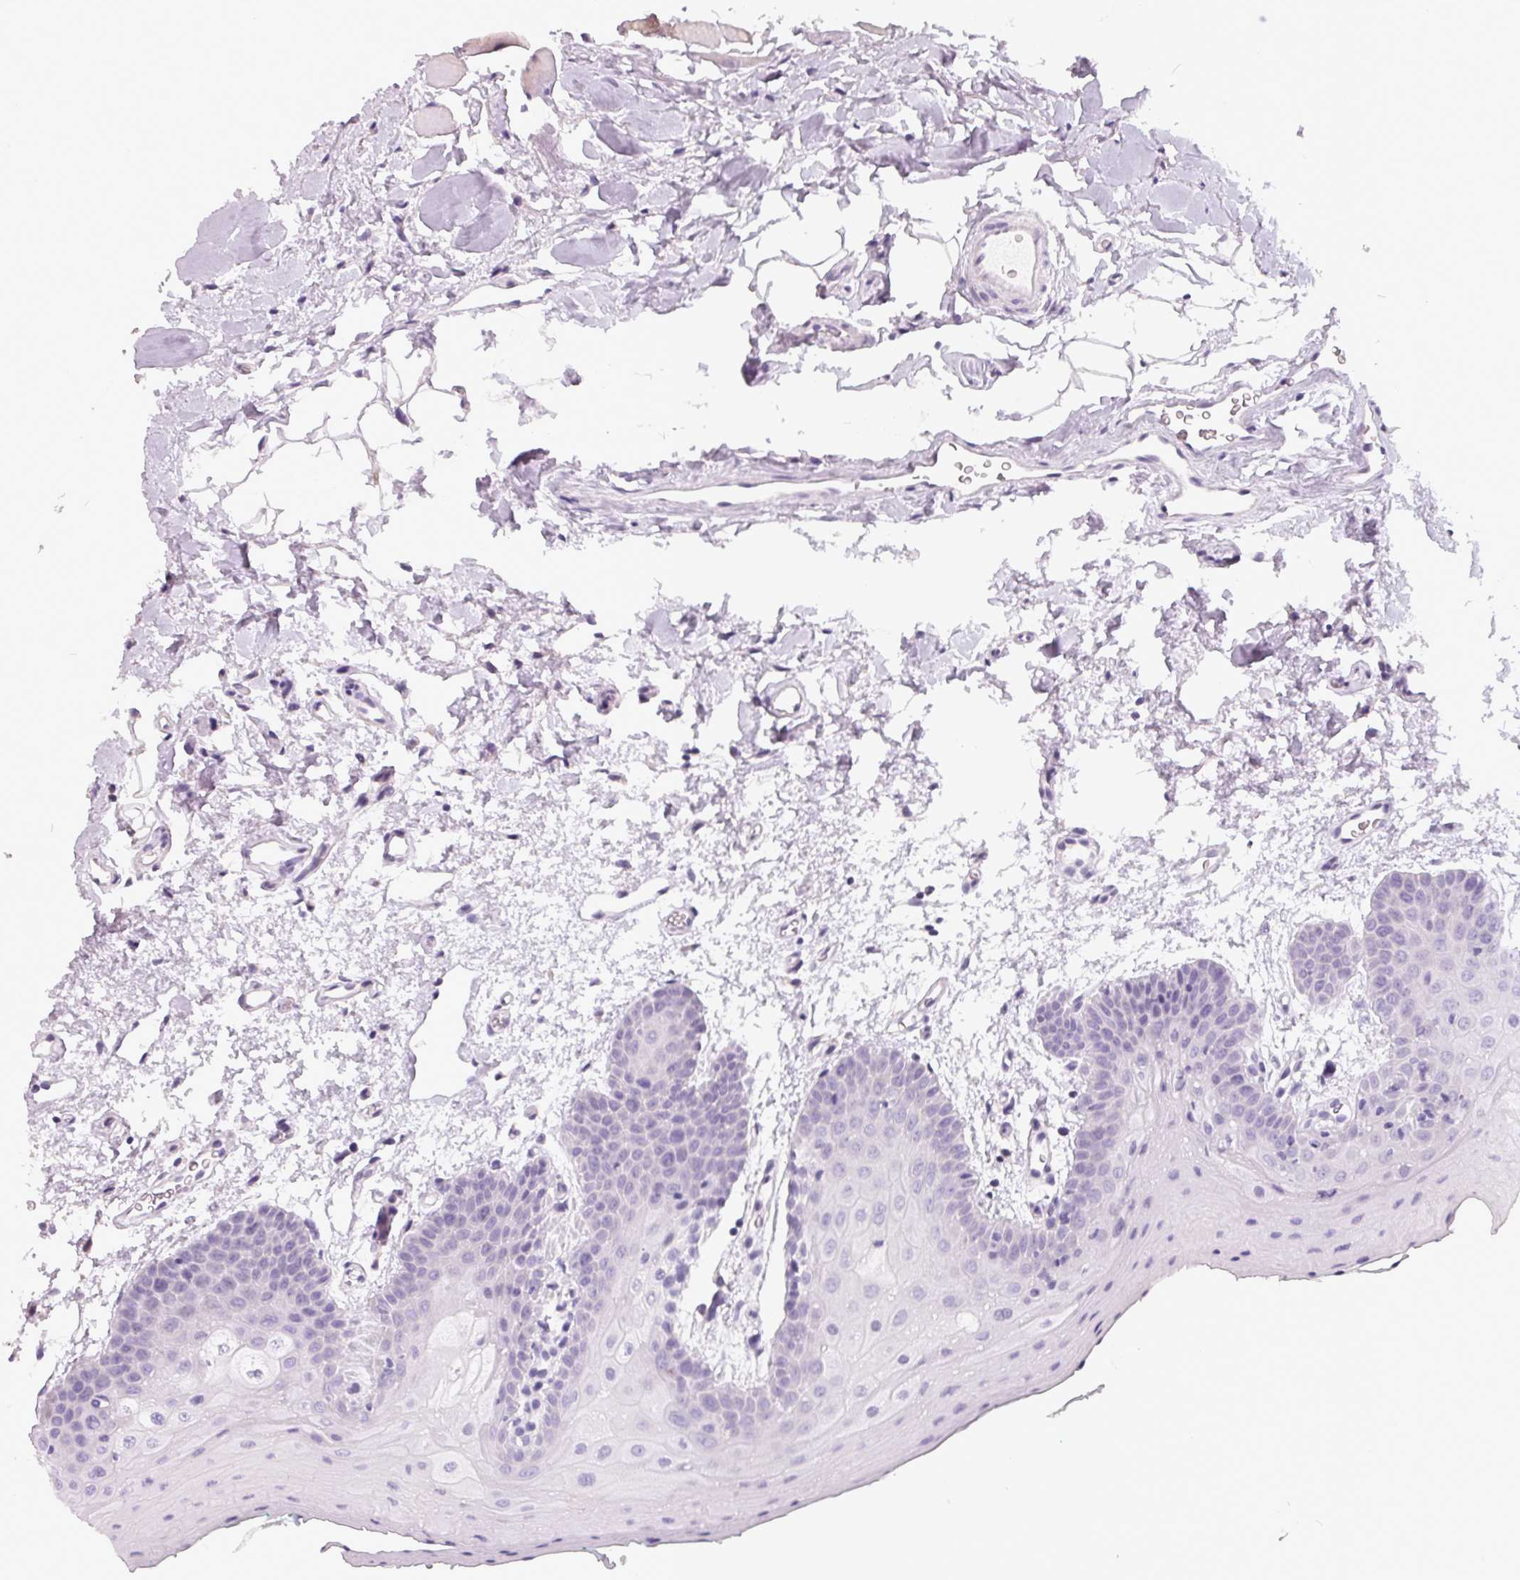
{"staining": {"intensity": "negative", "quantity": "none", "location": "none"}, "tissue": "oral mucosa", "cell_type": "Squamous epithelial cells", "image_type": "normal", "snomed": [{"axis": "morphology", "description": "Normal tissue, NOS"}, {"axis": "morphology", "description": "Squamous cell carcinoma, NOS"}, {"axis": "topography", "description": "Oral tissue"}, {"axis": "topography", "description": "Head-Neck"}], "caption": "IHC of benign oral mucosa shows no positivity in squamous epithelial cells. (Stains: DAB IHC with hematoxylin counter stain, Microscopy: brightfield microscopy at high magnification).", "gene": "FTCD", "patient": {"sex": "female", "age": 50}}